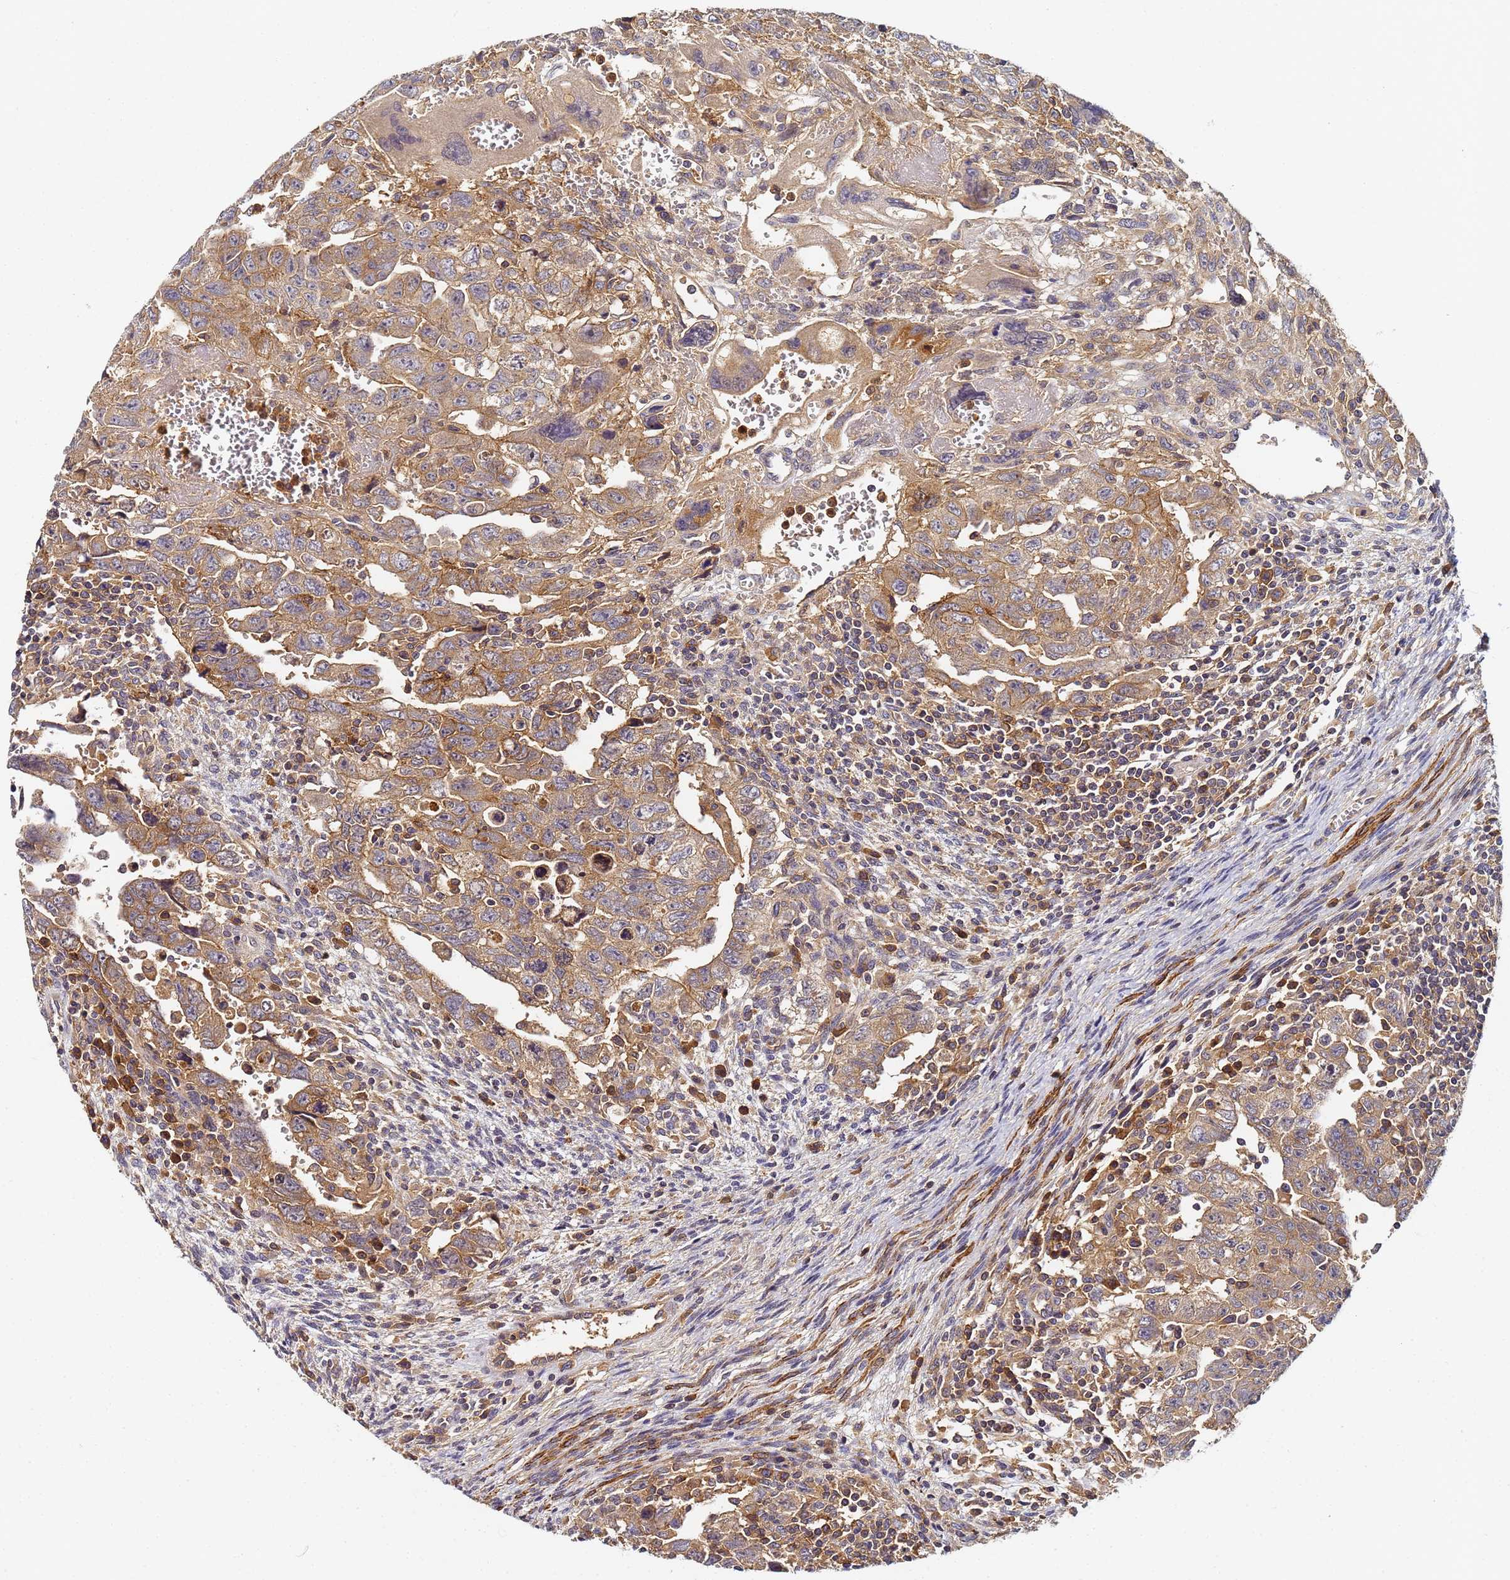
{"staining": {"intensity": "moderate", "quantity": "25%-75%", "location": "cytoplasmic/membranous"}, "tissue": "testis cancer", "cell_type": "Tumor cells", "image_type": "cancer", "snomed": [{"axis": "morphology", "description": "Carcinoma, Embryonal, NOS"}, {"axis": "topography", "description": "Testis"}], "caption": "An immunohistochemistry (IHC) micrograph of neoplastic tissue is shown. Protein staining in brown labels moderate cytoplasmic/membranous positivity in testis embryonal carcinoma within tumor cells.", "gene": "LRRC69", "patient": {"sex": "male", "age": 28}}